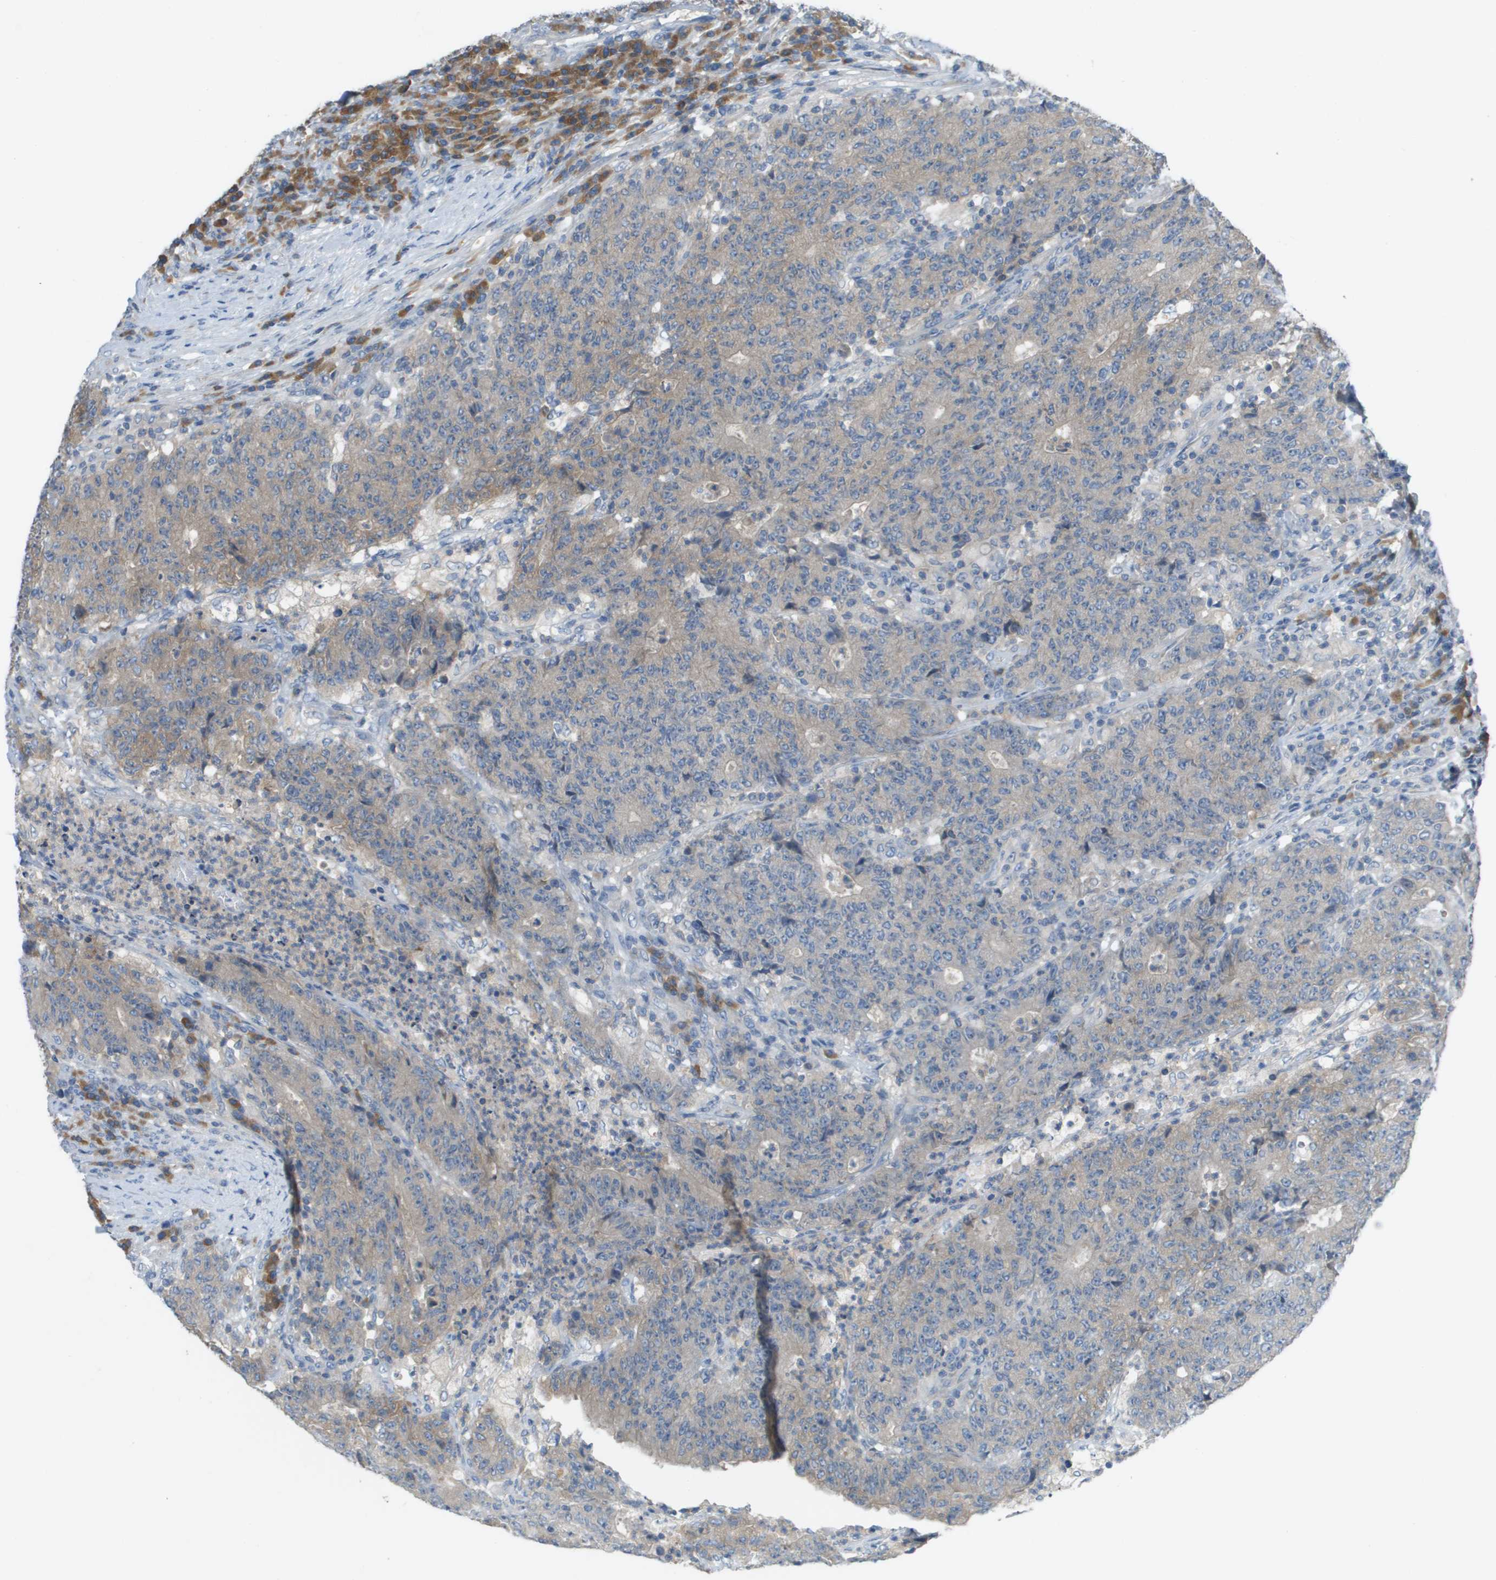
{"staining": {"intensity": "weak", "quantity": "25%-75%", "location": "cytoplasmic/membranous"}, "tissue": "colorectal cancer", "cell_type": "Tumor cells", "image_type": "cancer", "snomed": [{"axis": "morphology", "description": "Normal tissue, NOS"}, {"axis": "morphology", "description": "Adenocarcinoma, NOS"}, {"axis": "topography", "description": "Colon"}], "caption": "Colorectal cancer stained with DAB (3,3'-diaminobenzidine) immunohistochemistry (IHC) exhibits low levels of weak cytoplasmic/membranous staining in approximately 25%-75% of tumor cells. (DAB IHC, brown staining for protein, blue staining for nuclei).", "gene": "UBA5", "patient": {"sex": "female", "age": 75}}